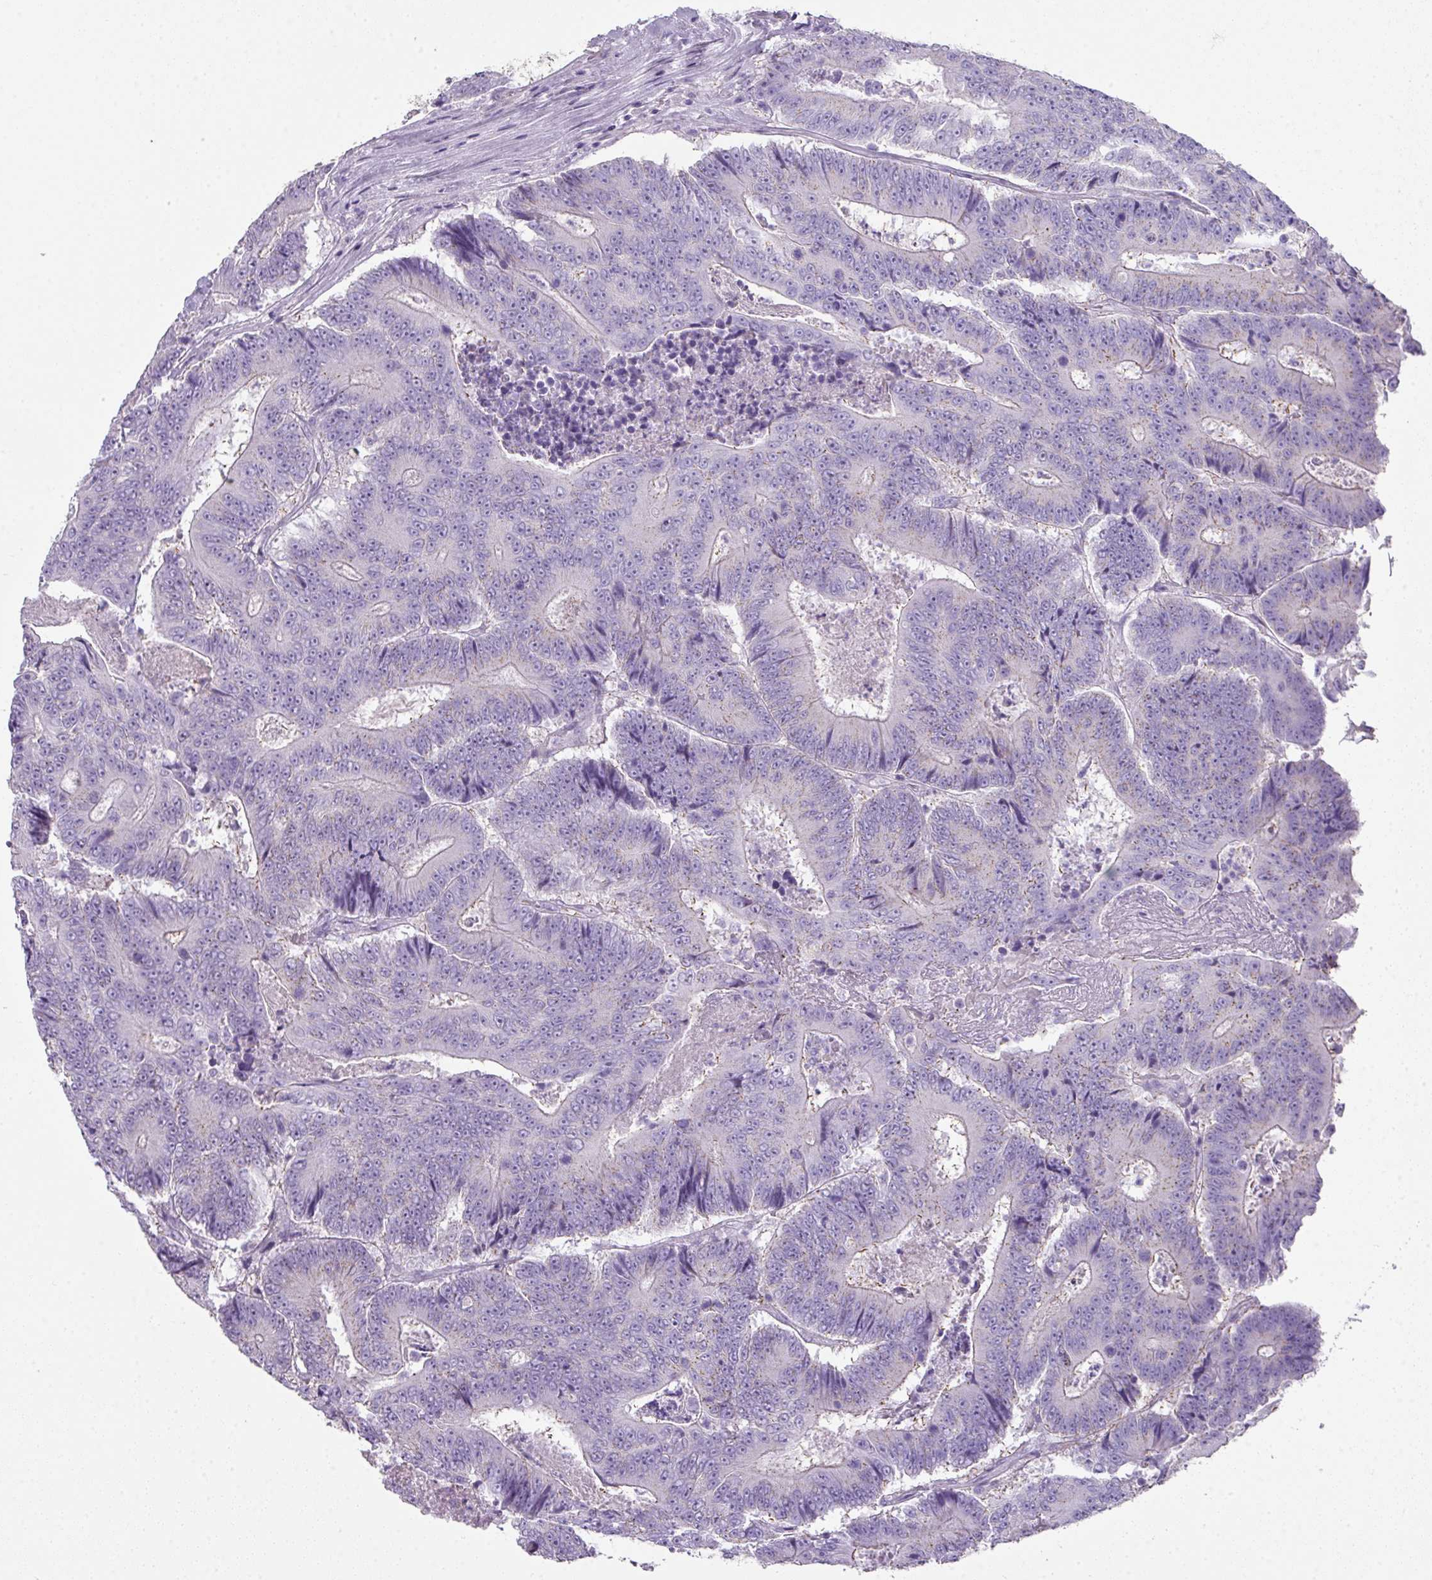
{"staining": {"intensity": "negative", "quantity": "none", "location": "none"}, "tissue": "colorectal cancer", "cell_type": "Tumor cells", "image_type": "cancer", "snomed": [{"axis": "morphology", "description": "Adenocarcinoma, NOS"}, {"axis": "topography", "description": "Colon"}], "caption": "Human adenocarcinoma (colorectal) stained for a protein using IHC displays no staining in tumor cells.", "gene": "GLI4", "patient": {"sex": "male", "age": 83}}